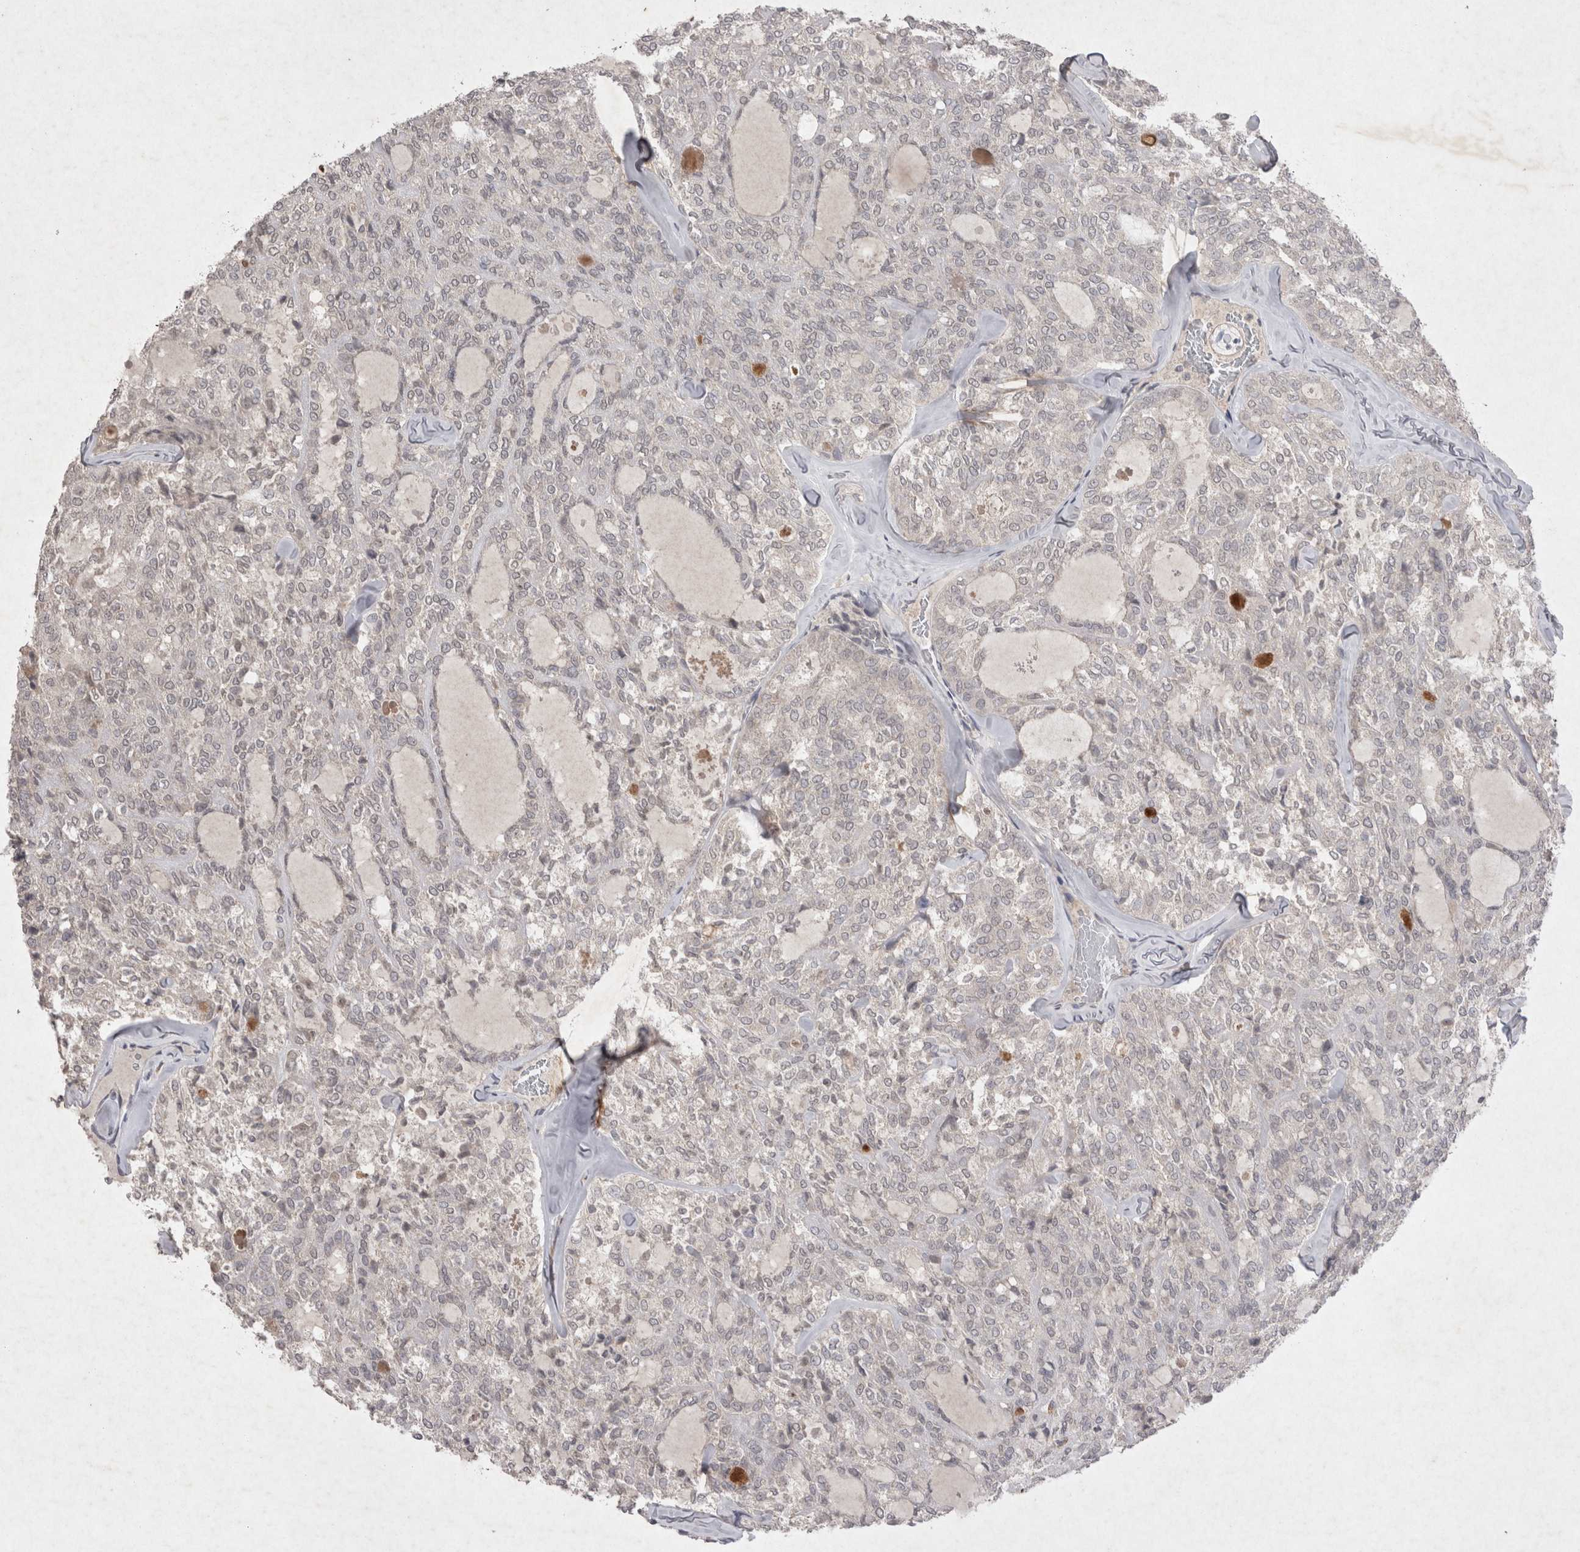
{"staining": {"intensity": "negative", "quantity": "none", "location": "none"}, "tissue": "thyroid cancer", "cell_type": "Tumor cells", "image_type": "cancer", "snomed": [{"axis": "morphology", "description": "Follicular adenoma carcinoma, NOS"}, {"axis": "topography", "description": "Thyroid gland"}], "caption": "A high-resolution photomicrograph shows immunohistochemistry staining of thyroid cancer (follicular adenoma carcinoma), which reveals no significant expression in tumor cells.", "gene": "LYVE1", "patient": {"sex": "male", "age": 75}}